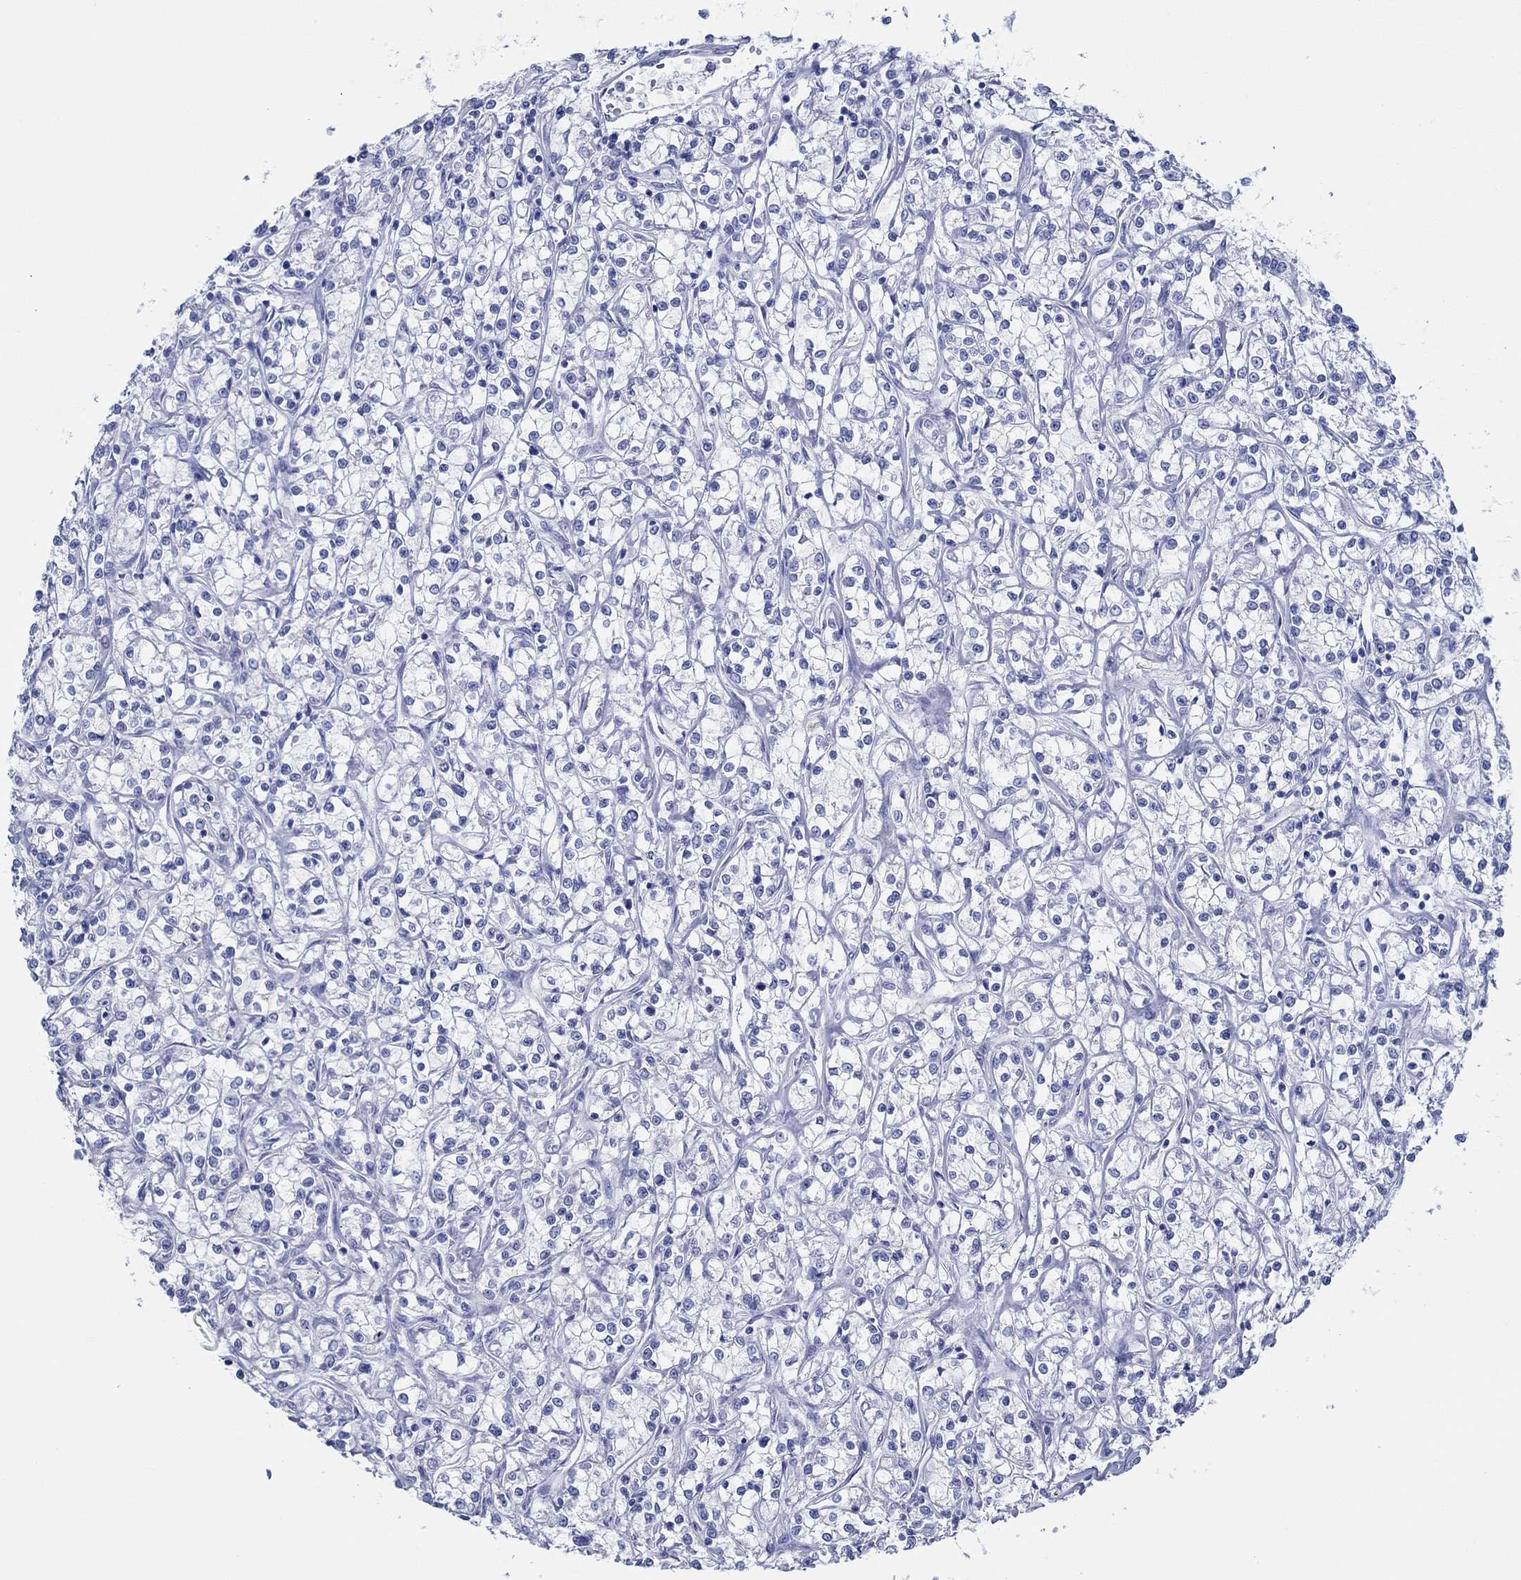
{"staining": {"intensity": "negative", "quantity": "none", "location": "none"}, "tissue": "renal cancer", "cell_type": "Tumor cells", "image_type": "cancer", "snomed": [{"axis": "morphology", "description": "Adenocarcinoma, NOS"}, {"axis": "topography", "description": "Kidney"}], "caption": "Tumor cells show no significant protein staining in renal cancer.", "gene": "IGFBP6", "patient": {"sex": "female", "age": 59}}